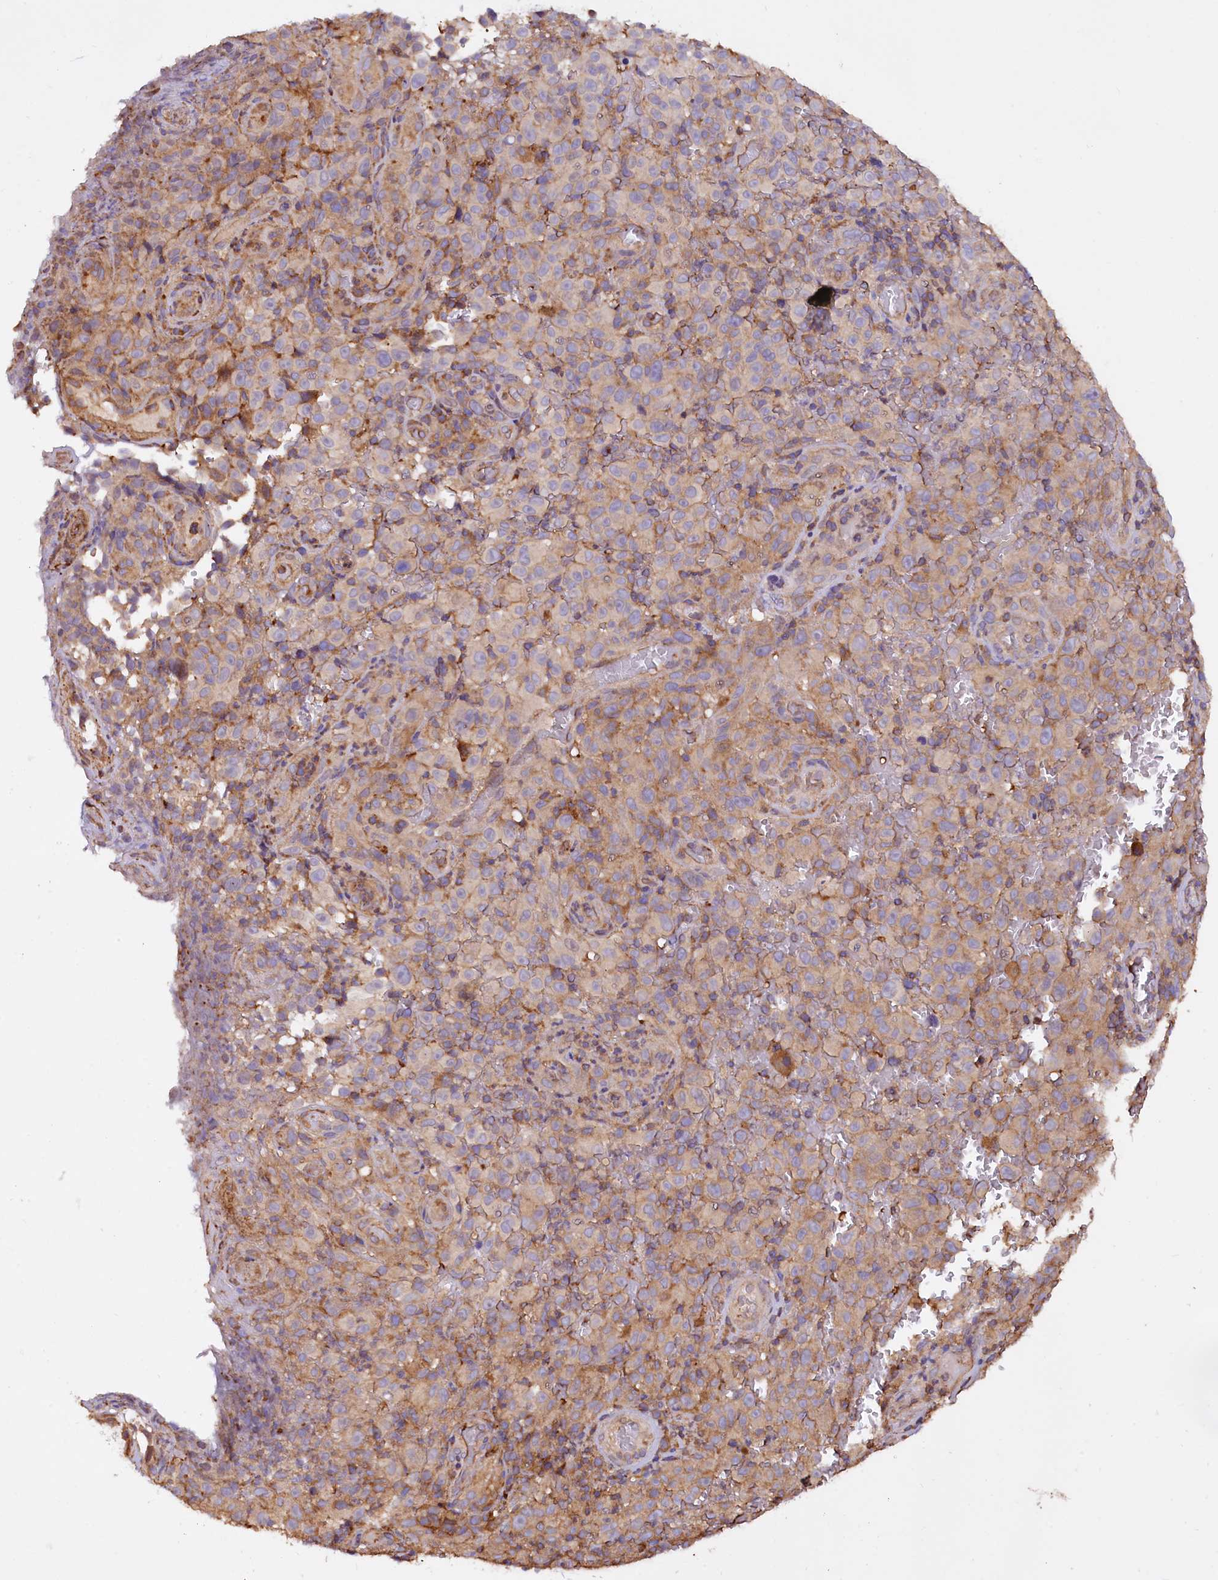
{"staining": {"intensity": "moderate", "quantity": "25%-75%", "location": "cytoplasmic/membranous"}, "tissue": "melanoma", "cell_type": "Tumor cells", "image_type": "cancer", "snomed": [{"axis": "morphology", "description": "Malignant melanoma, NOS"}, {"axis": "topography", "description": "Skin"}], "caption": "A medium amount of moderate cytoplasmic/membranous expression is seen in about 25%-75% of tumor cells in malignant melanoma tissue.", "gene": "RARS2", "patient": {"sex": "female", "age": 82}}